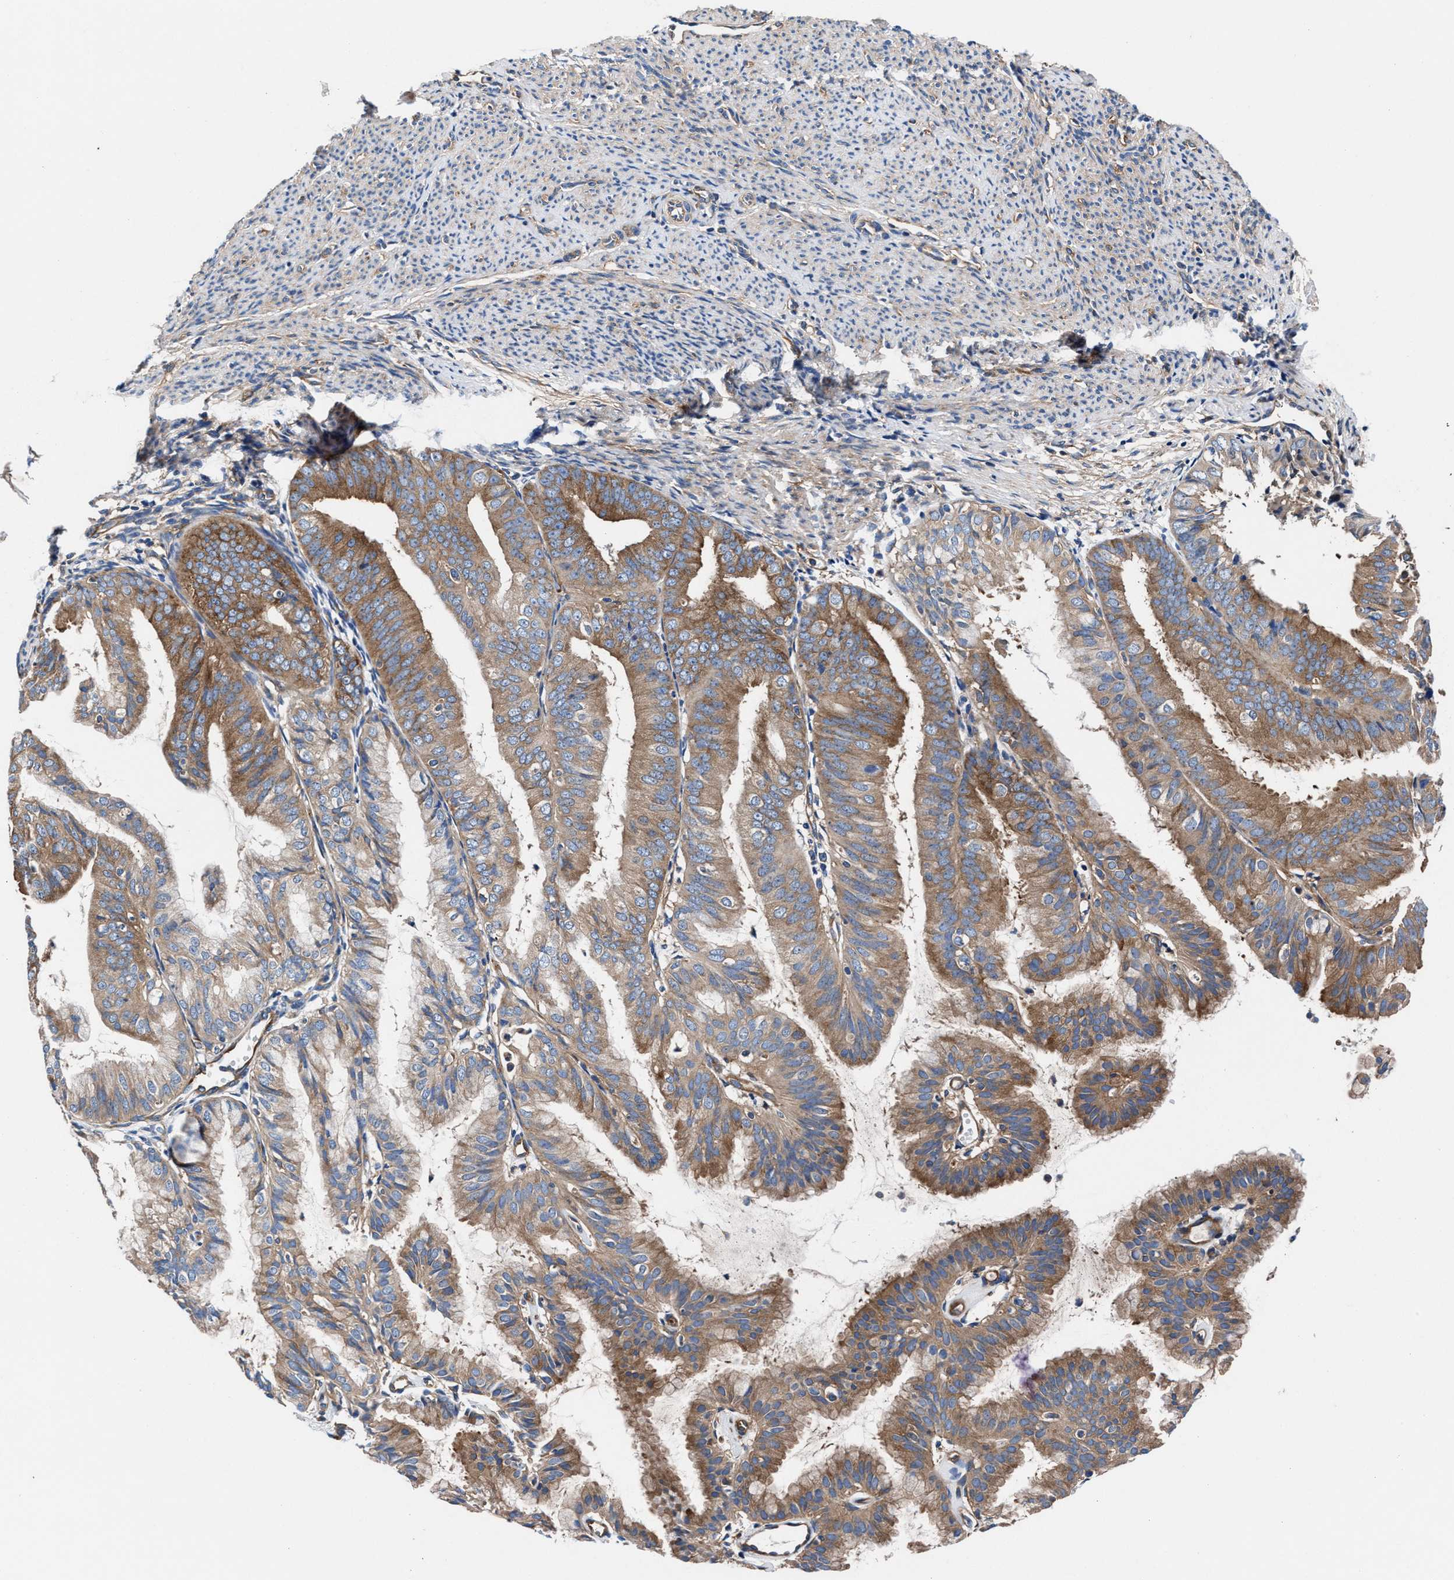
{"staining": {"intensity": "moderate", "quantity": ">75%", "location": "cytoplasmic/membranous"}, "tissue": "endometrial cancer", "cell_type": "Tumor cells", "image_type": "cancer", "snomed": [{"axis": "morphology", "description": "Adenocarcinoma, NOS"}, {"axis": "topography", "description": "Endometrium"}], "caption": "The immunohistochemical stain shows moderate cytoplasmic/membranous staining in tumor cells of endometrial adenocarcinoma tissue.", "gene": "SH3GL1", "patient": {"sex": "female", "age": 63}}